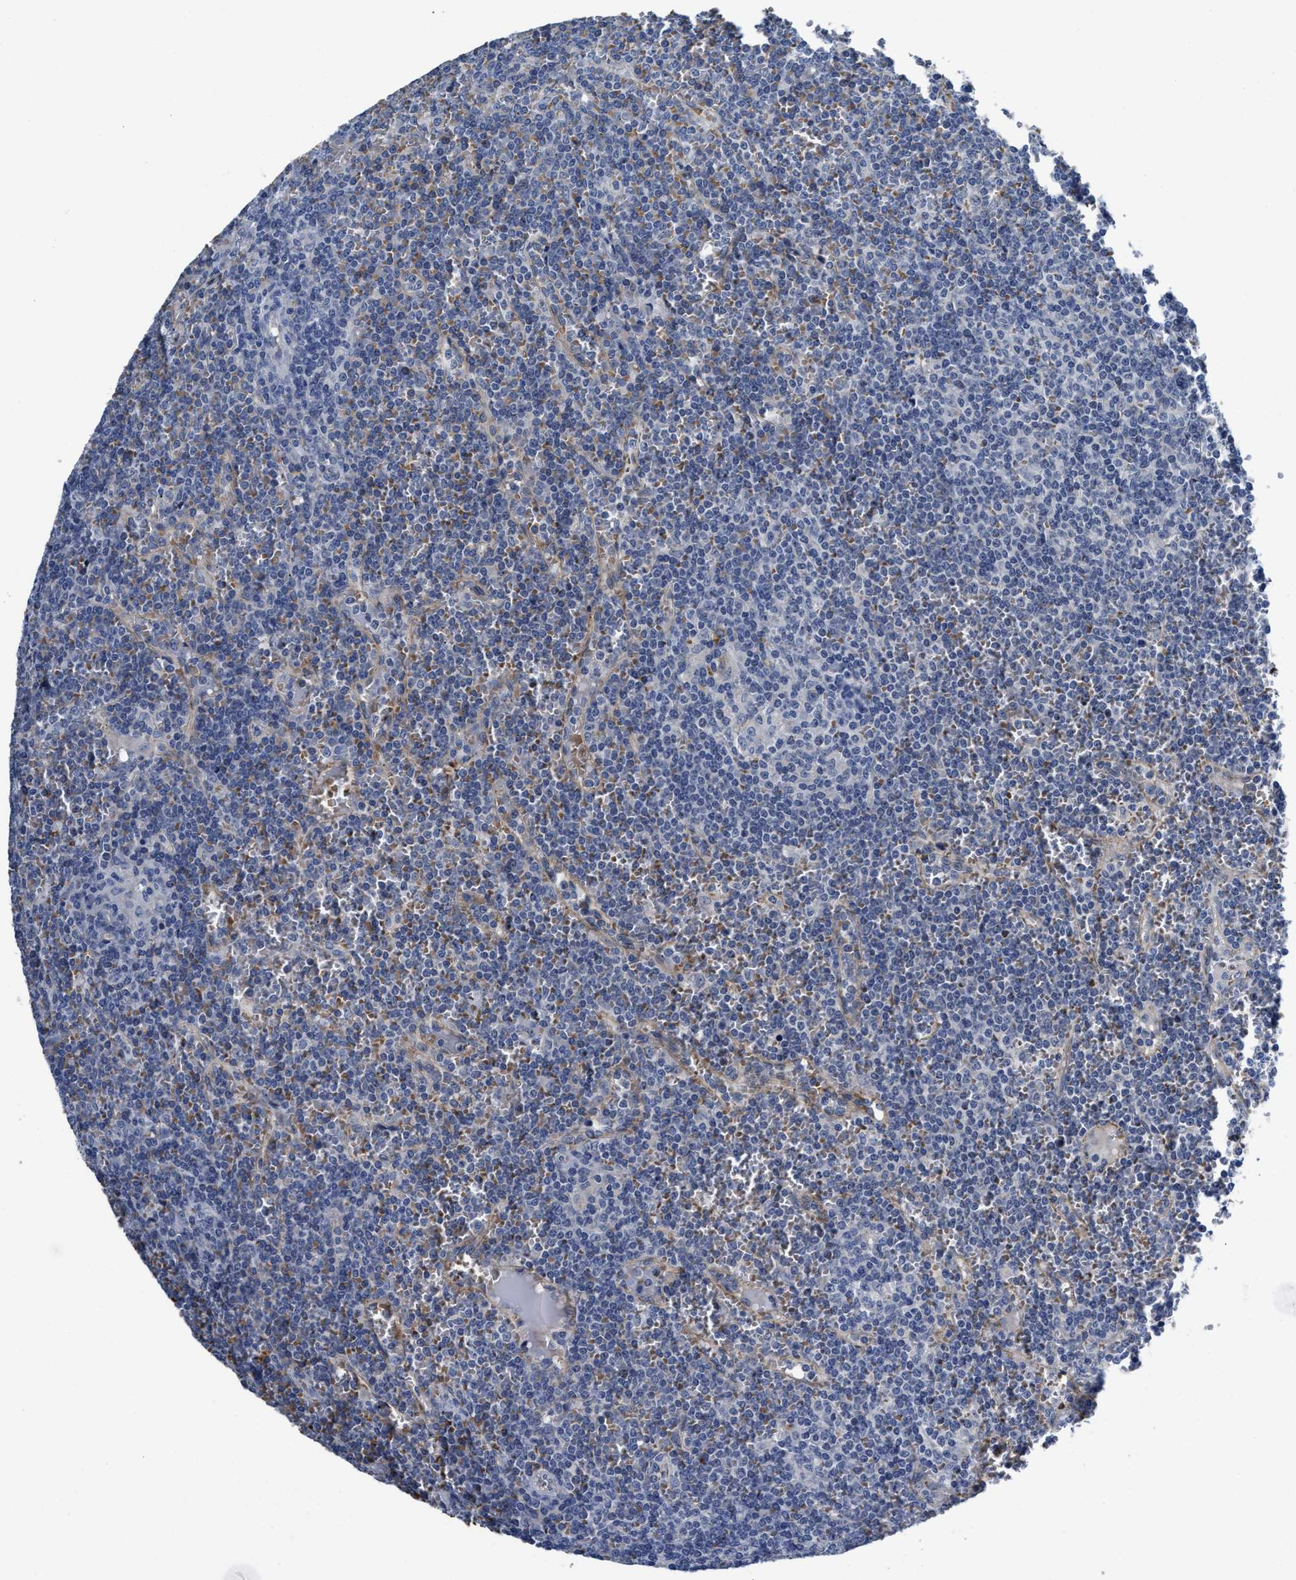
{"staining": {"intensity": "negative", "quantity": "none", "location": "none"}, "tissue": "lymphoma", "cell_type": "Tumor cells", "image_type": "cancer", "snomed": [{"axis": "morphology", "description": "Malignant lymphoma, non-Hodgkin's type, Low grade"}, {"axis": "topography", "description": "Spleen"}], "caption": "Protein analysis of low-grade malignant lymphoma, non-Hodgkin's type demonstrates no significant staining in tumor cells. (DAB (3,3'-diaminobenzidine) immunohistochemistry (IHC), high magnification).", "gene": "GHITM", "patient": {"sex": "female", "age": 19}}